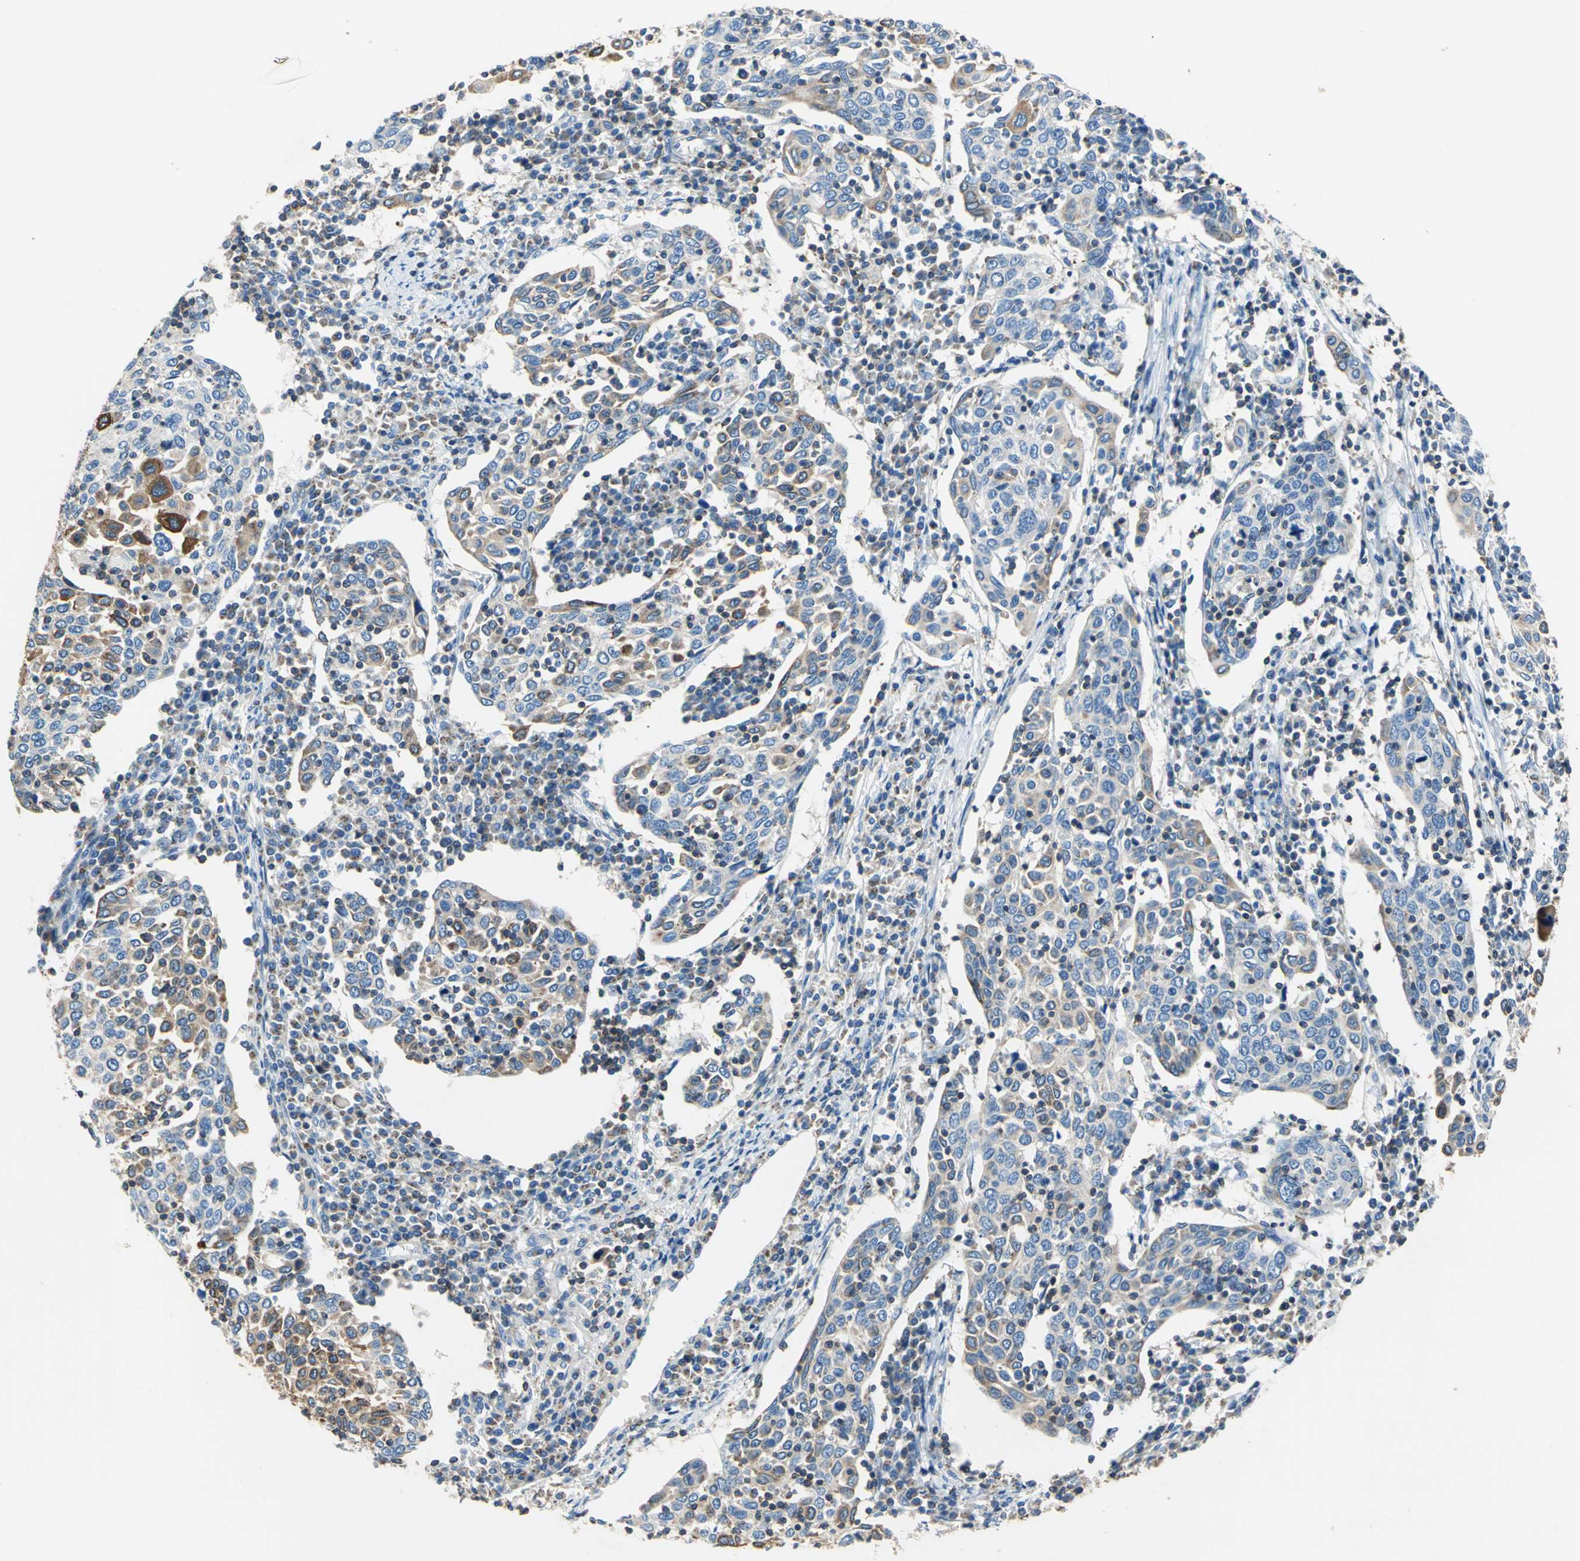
{"staining": {"intensity": "moderate", "quantity": "25%-75%", "location": "cytoplasmic/membranous"}, "tissue": "cervical cancer", "cell_type": "Tumor cells", "image_type": "cancer", "snomed": [{"axis": "morphology", "description": "Squamous cell carcinoma, NOS"}, {"axis": "topography", "description": "Cervix"}], "caption": "Tumor cells reveal moderate cytoplasmic/membranous positivity in approximately 25%-75% of cells in cervical squamous cell carcinoma.", "gene": "SEPTIN6", "patient": {"sex": "female", "age": 40}}